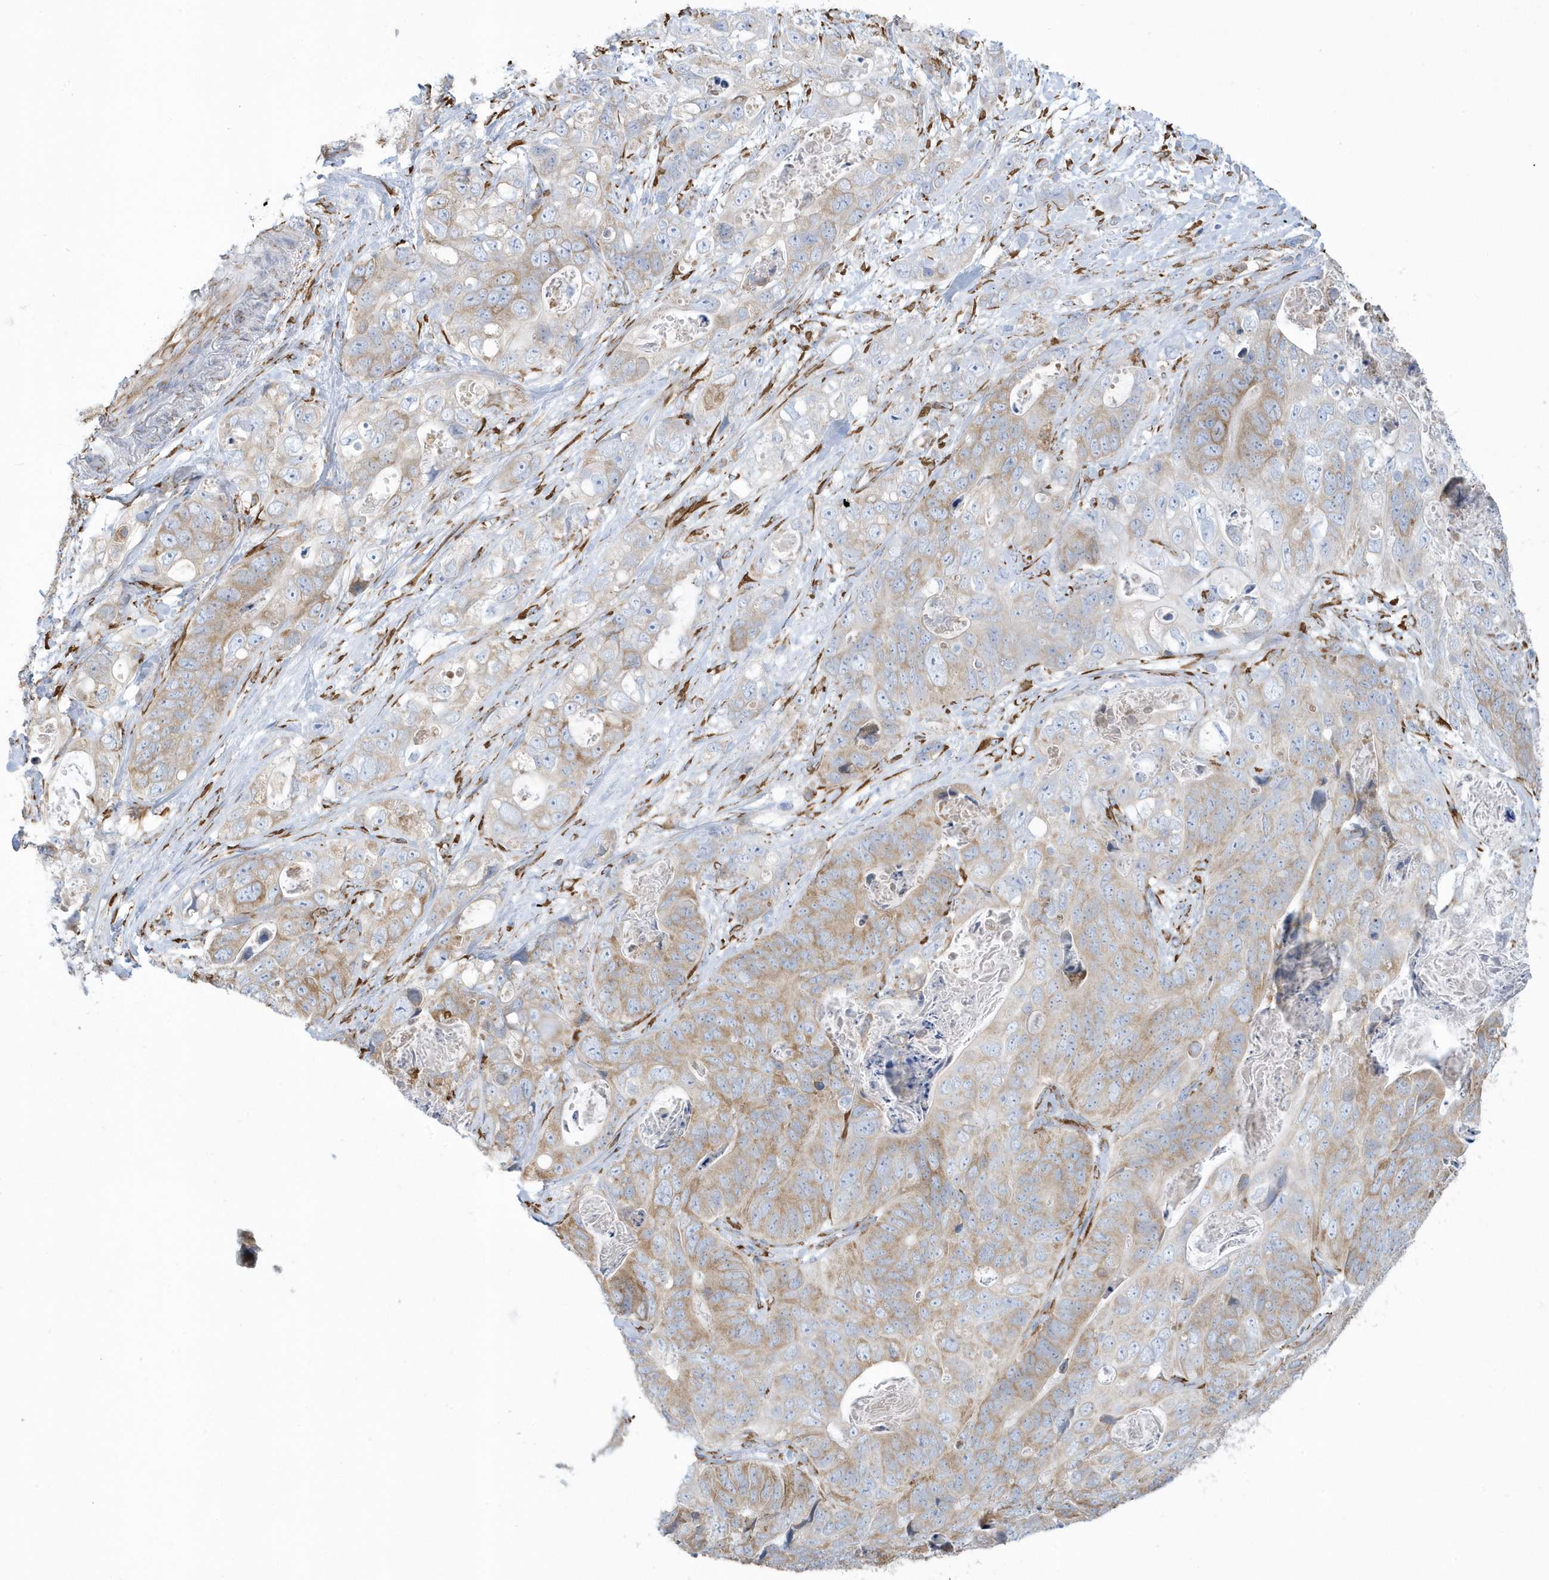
{"staining": {"intensity": "weak", "quantity": ">75%", "location": "cytoplasmic/membranous"}, "tissue": "stomach cancer", "cell_type": "Tumor cells", "image_type": "cancer", "snomed": [{"axis": "morphology", "description": "Adenocarcinoma, NOS"}, {"axis": "topography", "description": "Stomach"}], "caption": "IHC staining of stomach cancer (adenocarcinoma), which displays low levels of weak cytoplasmic/membranous positivity in about >75% of tumor cells indicating weak cytoplasmic/membranous protein expression. The staining was performed using DAB (3,3'-diaminobenzidine) (brown) for protein detection and nuclei were counterstained in hematoxylin (blue).", "gene": "DCAF1", "patient": {"sex": "female", "age": 89}}